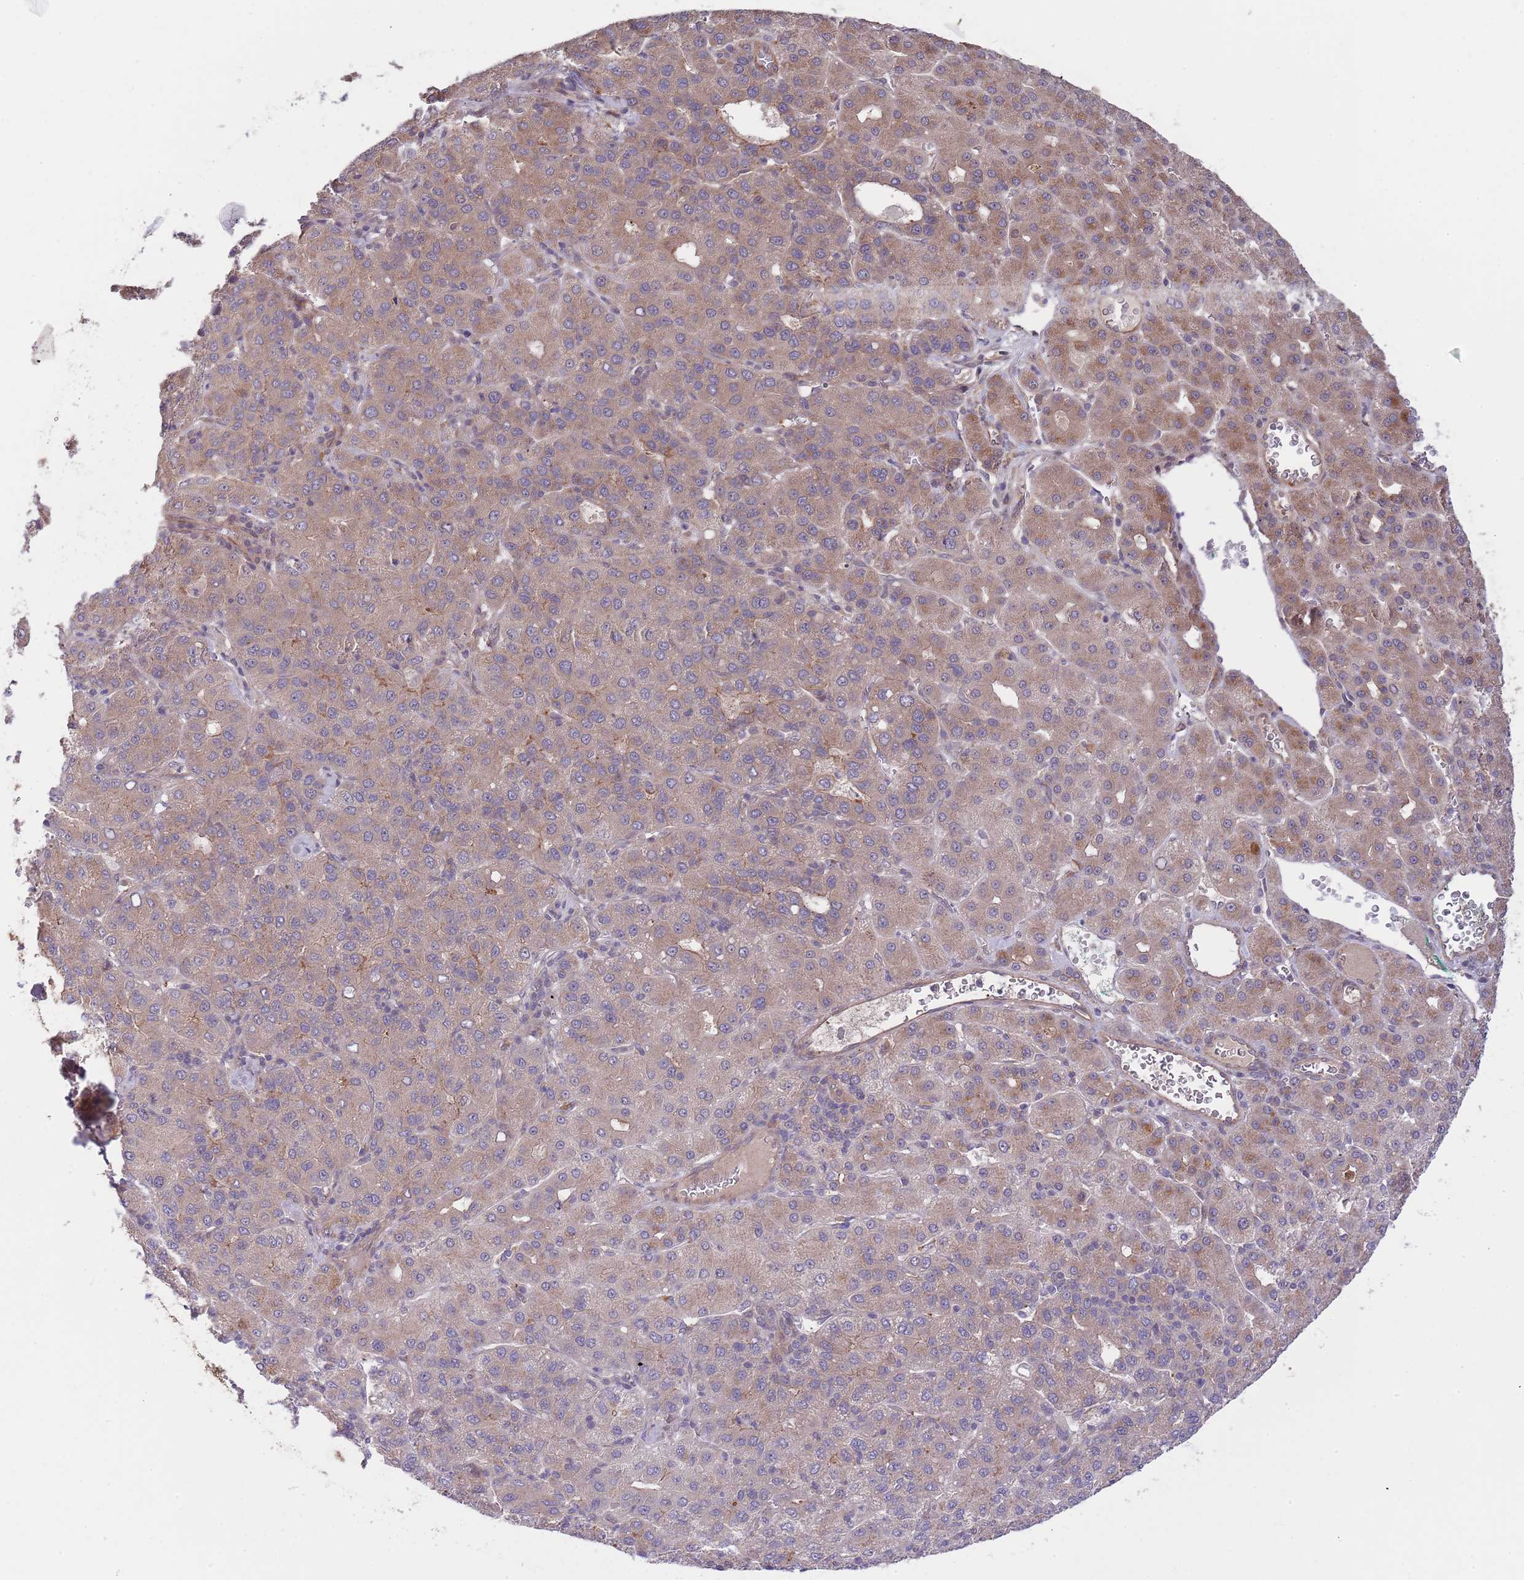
{"staining": {"intensity": "moderate", "quantity": "25%-75%", "location": "cytoplasmic/membranous"}, "tissue": "liver cancer", "cell_type": "Tumor cells", "image_type": "cancer", "snomed": [{"axis": "morphology", "description": "Carcinoma, Hepatocellular, NOS"}, {"axis": "topography", "description": "Liver"}], "caption": "Immunohistochemistry photomicrograph of hepatocellular carcinoma (liver) stained for a protein (brown), which displays medium levels of moderate cytoplasmic/membranous positivity in about 25%-75% of tumor cells.", "gene": "PRR16", "patient": {"sex": "male", "age": 65}}